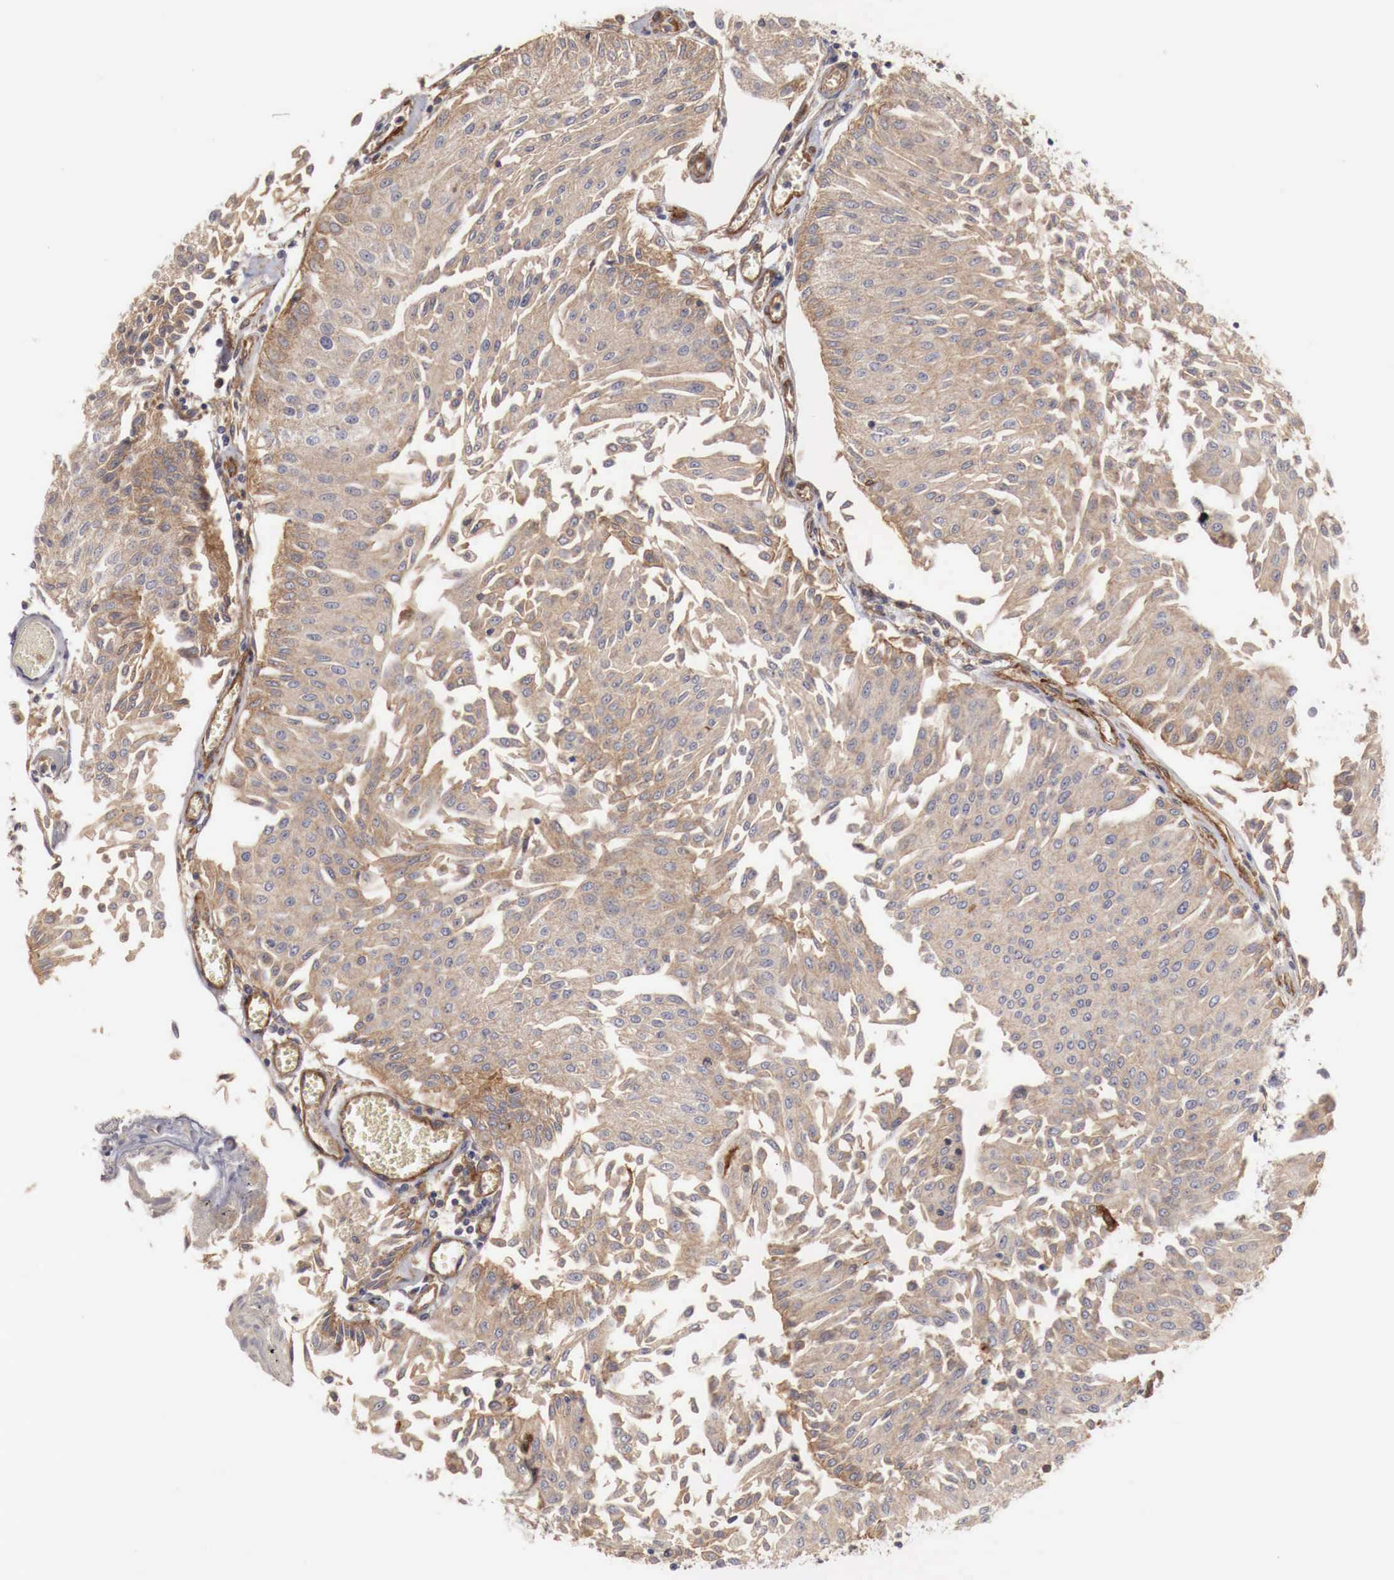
{"staining": {"intensity": "weak", "quantity": ">75%", "location": "cytoplasmic/membranous"}, "tissue": "urothelial cancer", "cell_type": "Tumor cells", "image_type": "cancer", "snomed": [{"axis": "morphology", "description": "Urothelial carcinoma, Low grade"}, {"axis": "topography", "description": "Urinary bladder"}], "caption": "Protein staining by IHC exhibits weak cytoplasmic/membranous expression in approximately >75% of tumor cells in urothelial cancer. (DAB (3,3'-diaminobenzidine) = brown stain, brightfield microscopy at high magnification).", "gene": "ARMCX4", "patient": {"sex": "male", "age": 86}}